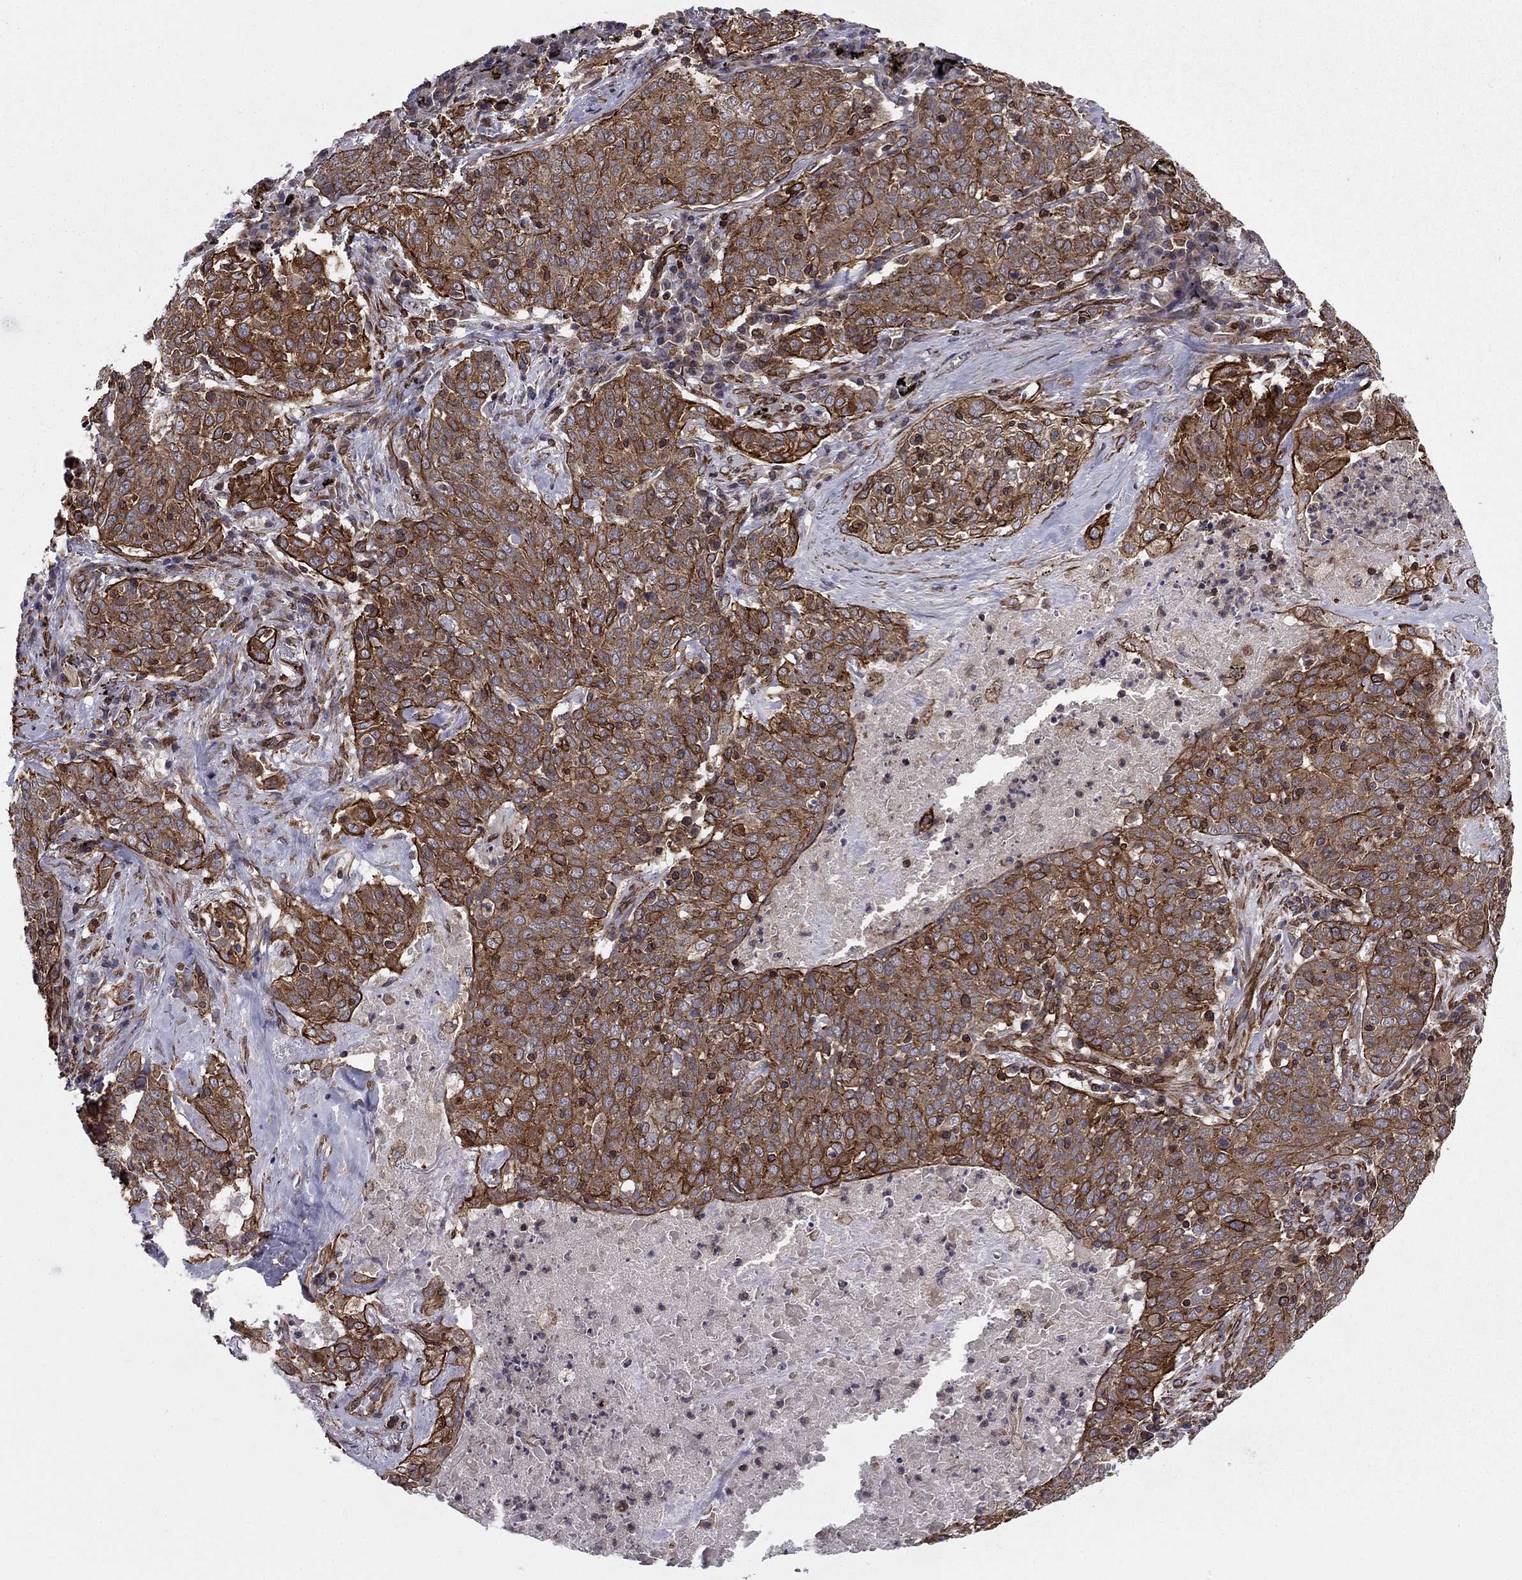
{"staining": {"intensity": "moderate", "quantity": "25%-75%", "location": "cytoplasmic/membranous"}, "tissue": "lung cancer", "cell_type": "Tumor cells", "image_type": "cancer", "snomed": [{"axis": "morphology", "description": "Squamous cell carcinoma, NOS"}, {"axis": "topography", "description": "Lung"}], "caption": "Moderate cytoplasmic/membranous protein expression is present in about 25%-75% of tumor cells in squamous cell carcinoma (lung).", "gene": "SHMT1", "patient": {"sex": "male", "age": 82}}